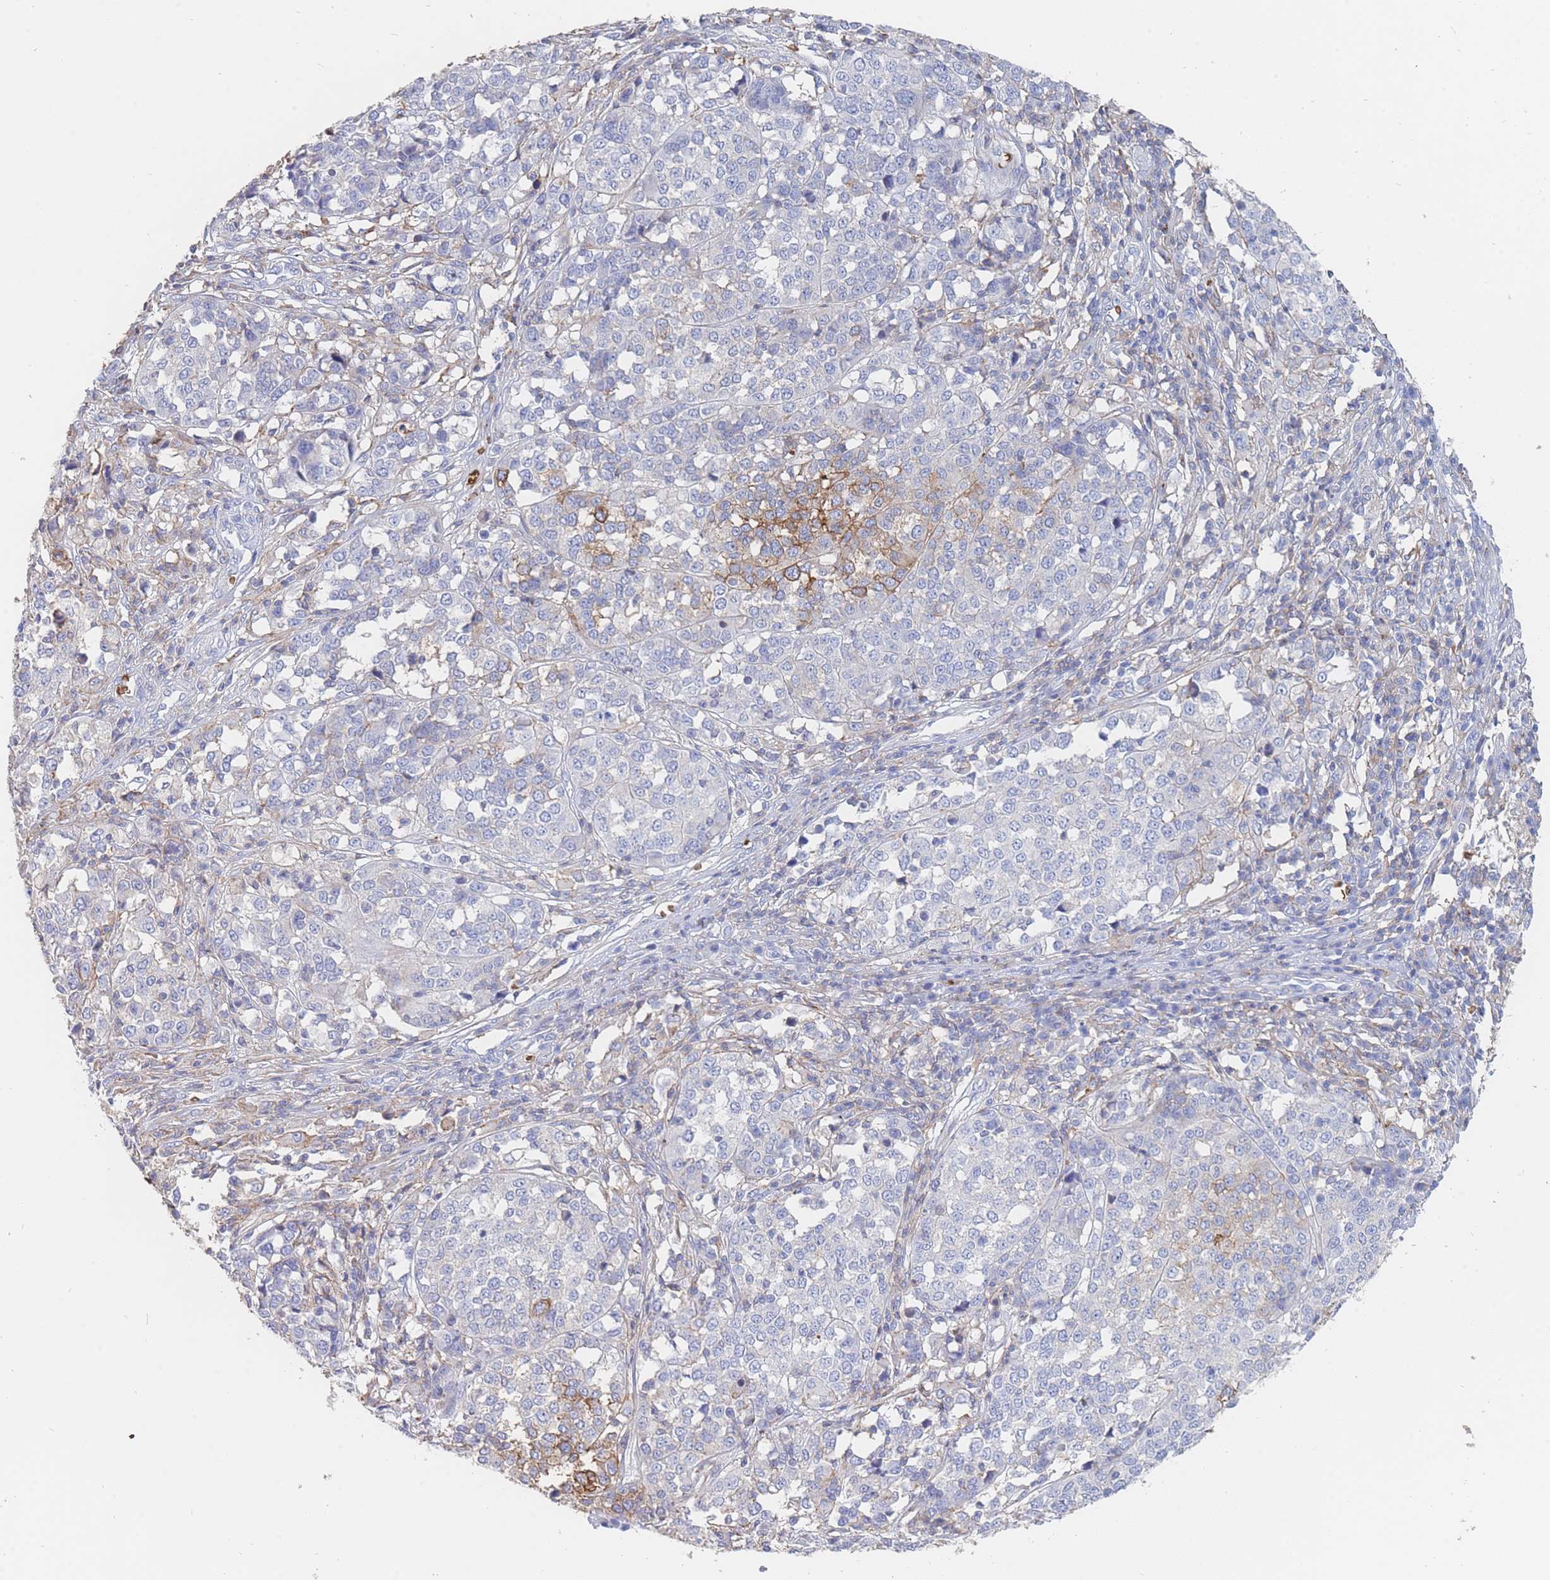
{"staining": {"intensity": "strong", "quantity": "<25%", "location": "cytoplasmic/membranous"}, "tissue": "melanoma", "cell_type": "Tumor cells", "image_type": "cancer", "snomed": [{"axis": "morphology", "description": "Malignant melanoma, Metastatic site"}, {"axis": "topography", "description": "Lymph node"}], "caption": "A brown stain shows strong cytoplasmic/membranous expression of a protein in human melanoma tumor cells.", "gene": "SLC2A1", "patient": {"sex": "male", "age": 44}}